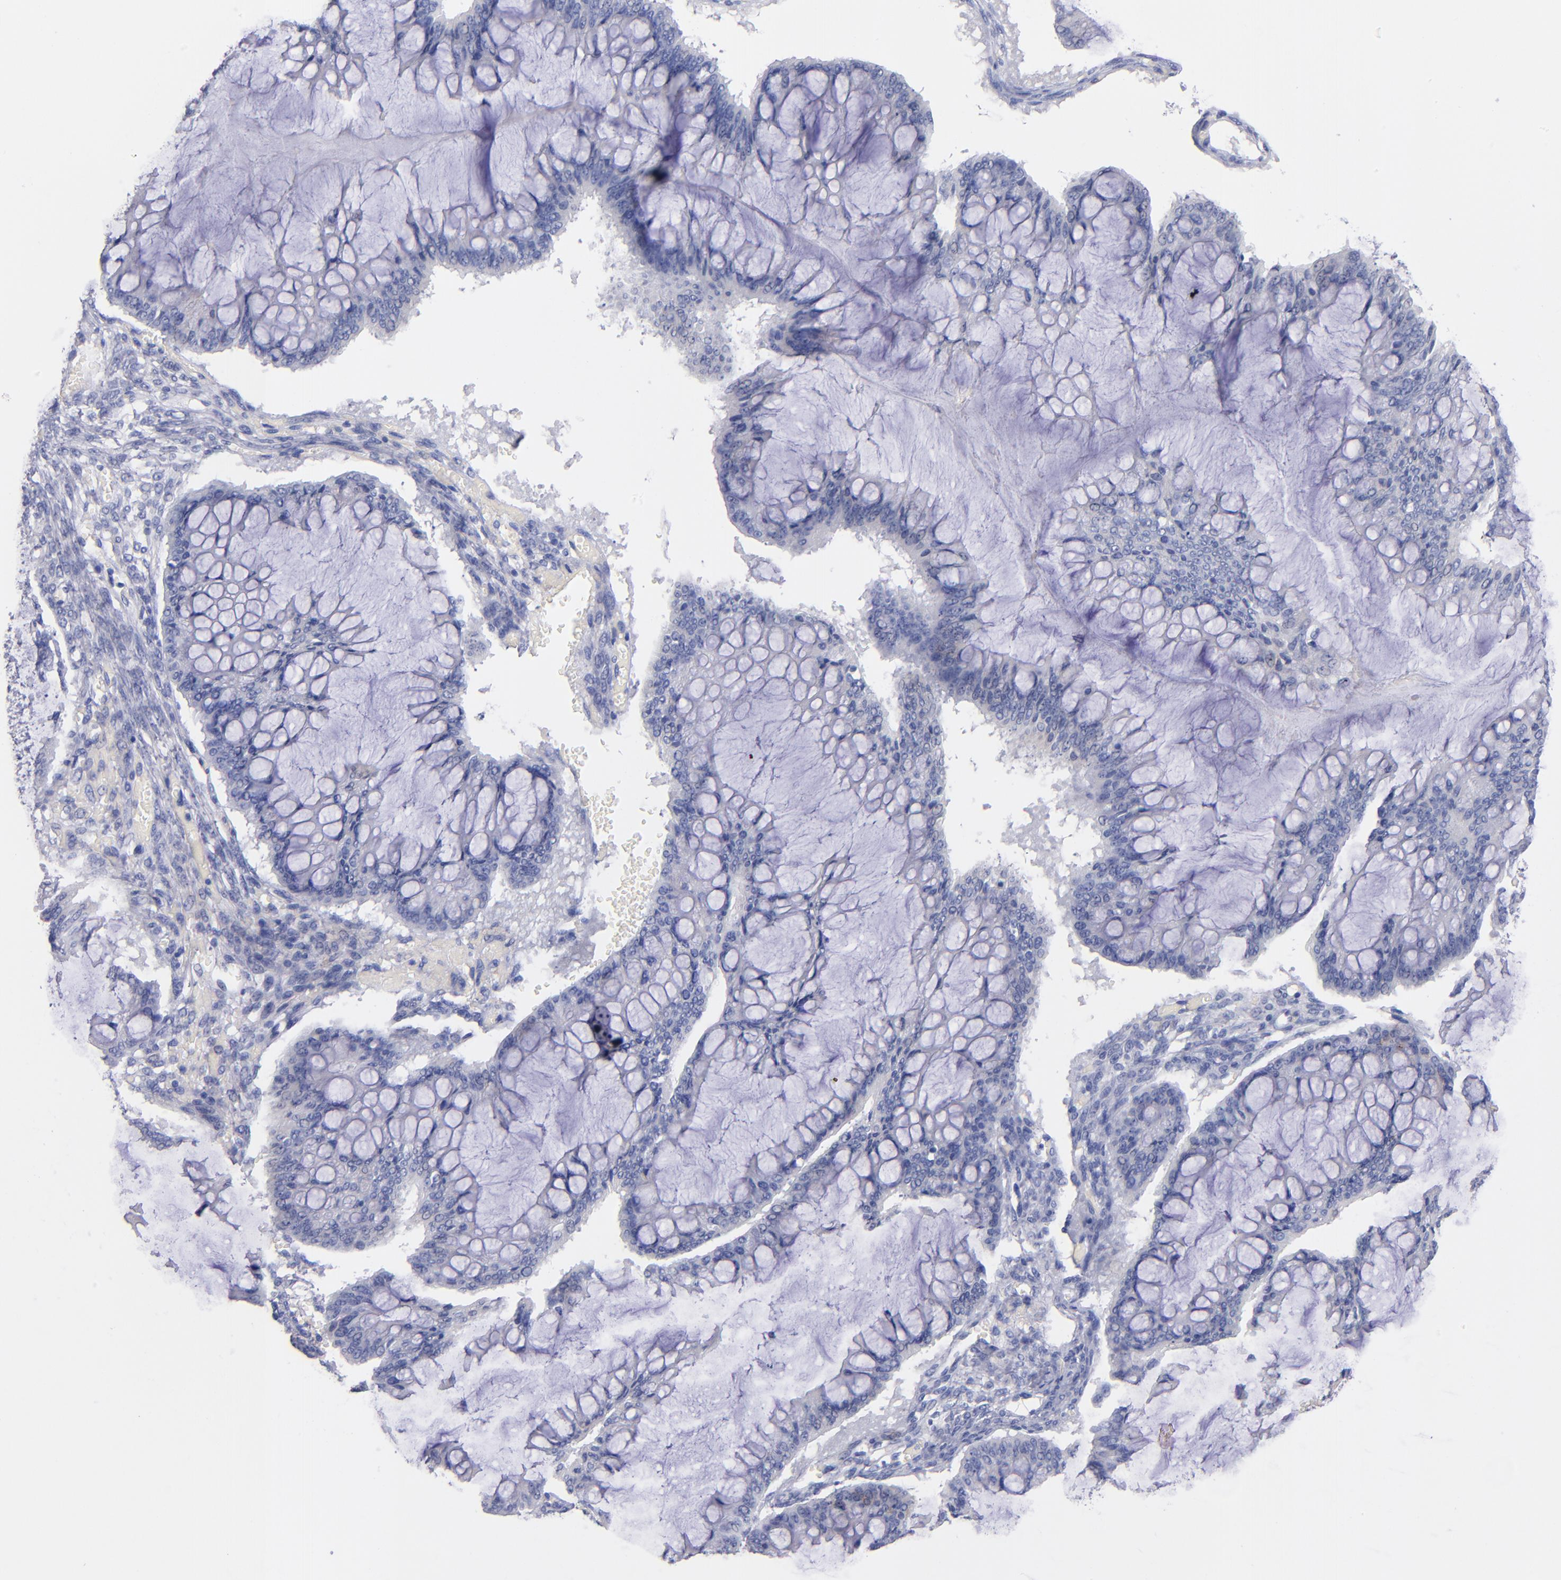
{"staining": {"intensity": "negative", "quantity": "none", "location": "none"}, "tissue": "ovarian cancer", "cell_type": "Tumor cells", "image_type": "cancer", "snomed": [{"axis": "morphology", "description": "Cystadenocarcinoma, mucinous, NOS"}, {"axis": "topography", "description": "Ovary"}], "caption": "High magnification brightfield microscopy of ovarian cancer stained with DAB (brown) and counterstained with hematoxylin (blue): tumor cells show no significant positivity.", "gene": "KIT", "patient": {"sex": "female", "age": 73}}